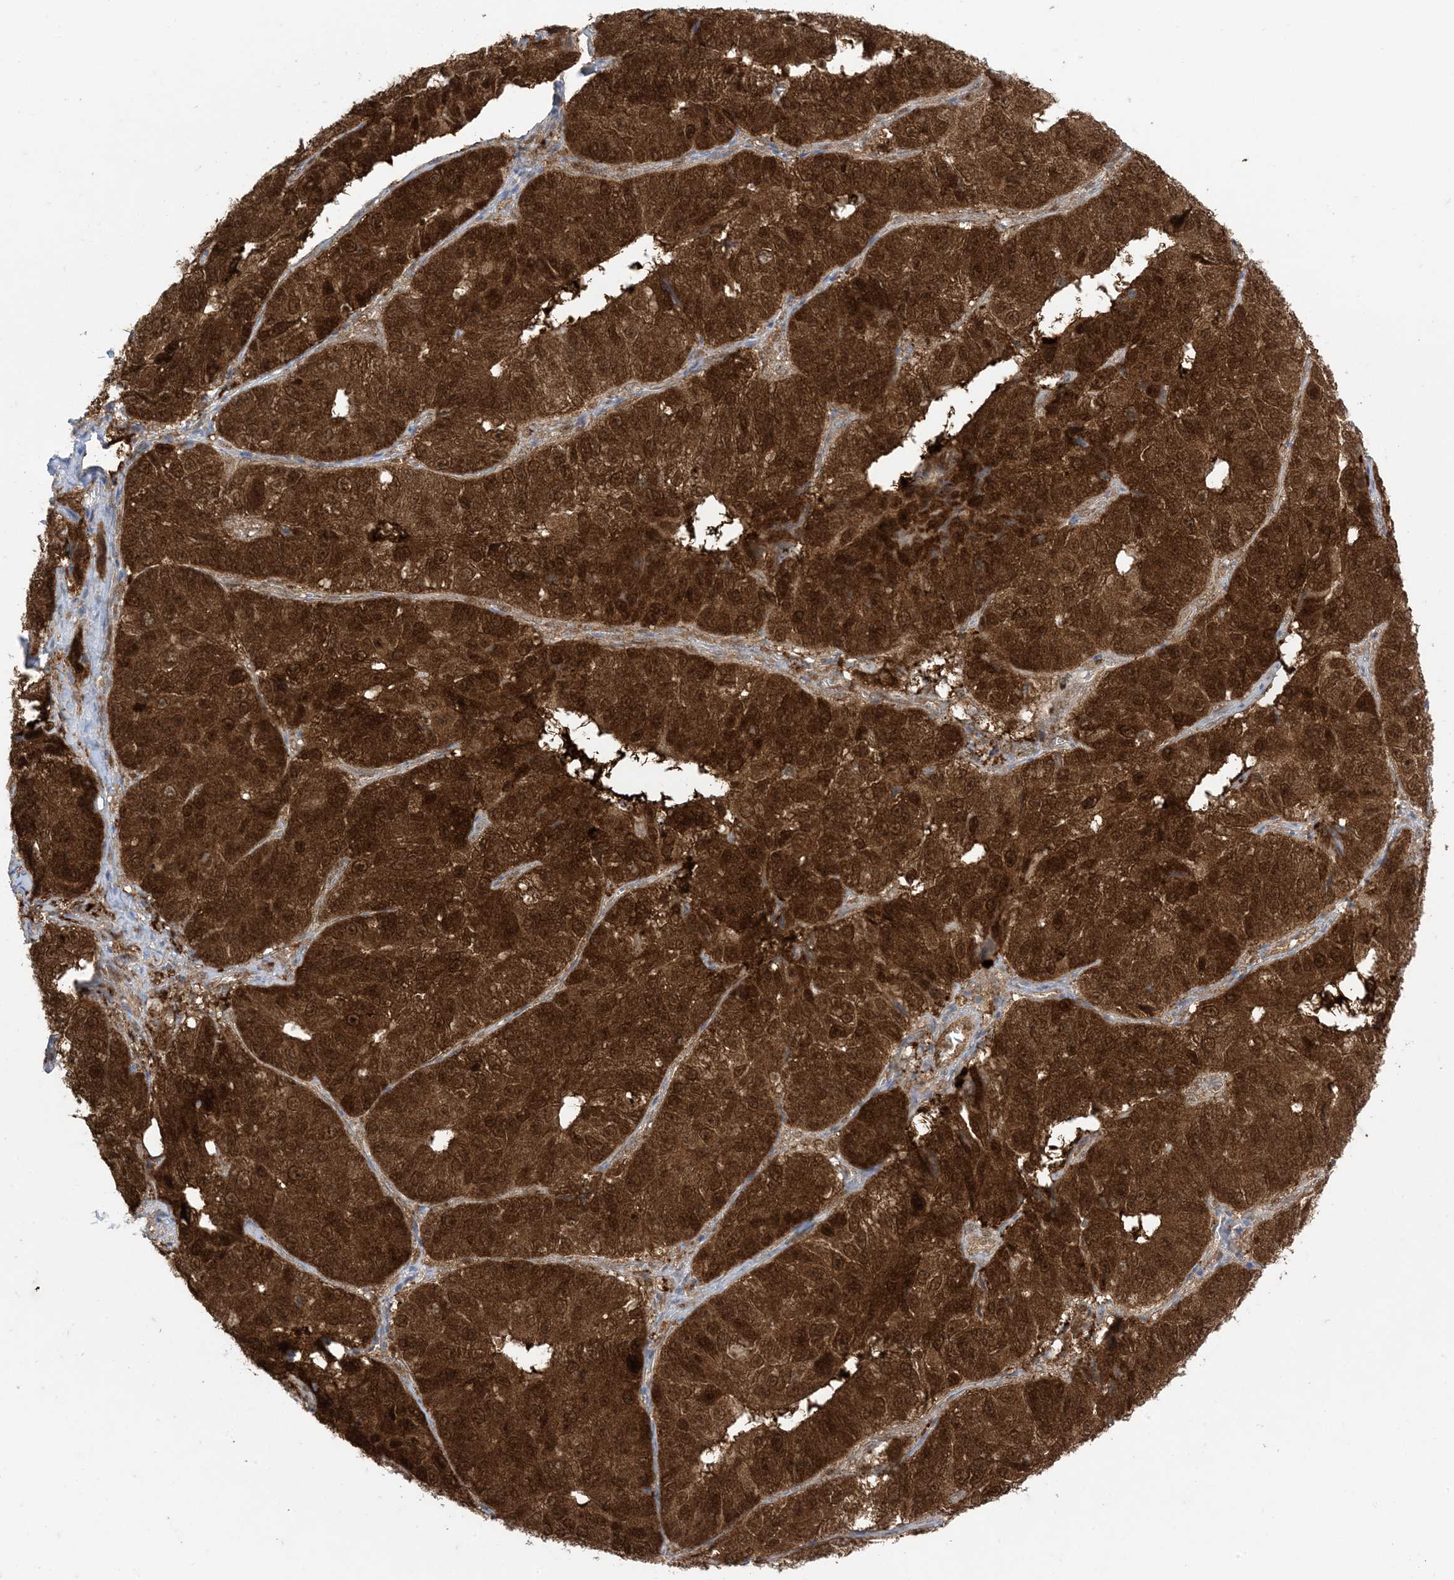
{"staining": {"intensity": "strong", "quantity": ">75%", "location": "cytoplasmic/membranous,nuclear"}, "tissue": "ovarian cancer", "cell_type": "Tumor cells", "image_type": "cancer", "snomed": [{"axis": "morphology", "description": "Carcinoma, endometroid"}, {"axis": "topography", "description": "Ovary"}], "caption": "Ovarian cancer (endometroid carcinoma) tissue exhibits strong cytoplasmic/membranous and nuclear positivity in about >75% of tumor cells, visualized by immunohistochemistry. Immunohistochemistry stains the protein in brown and the nuclei are stained blue.", "gene": "PTPA", "patient": {"sex": "female", "age": 51}}